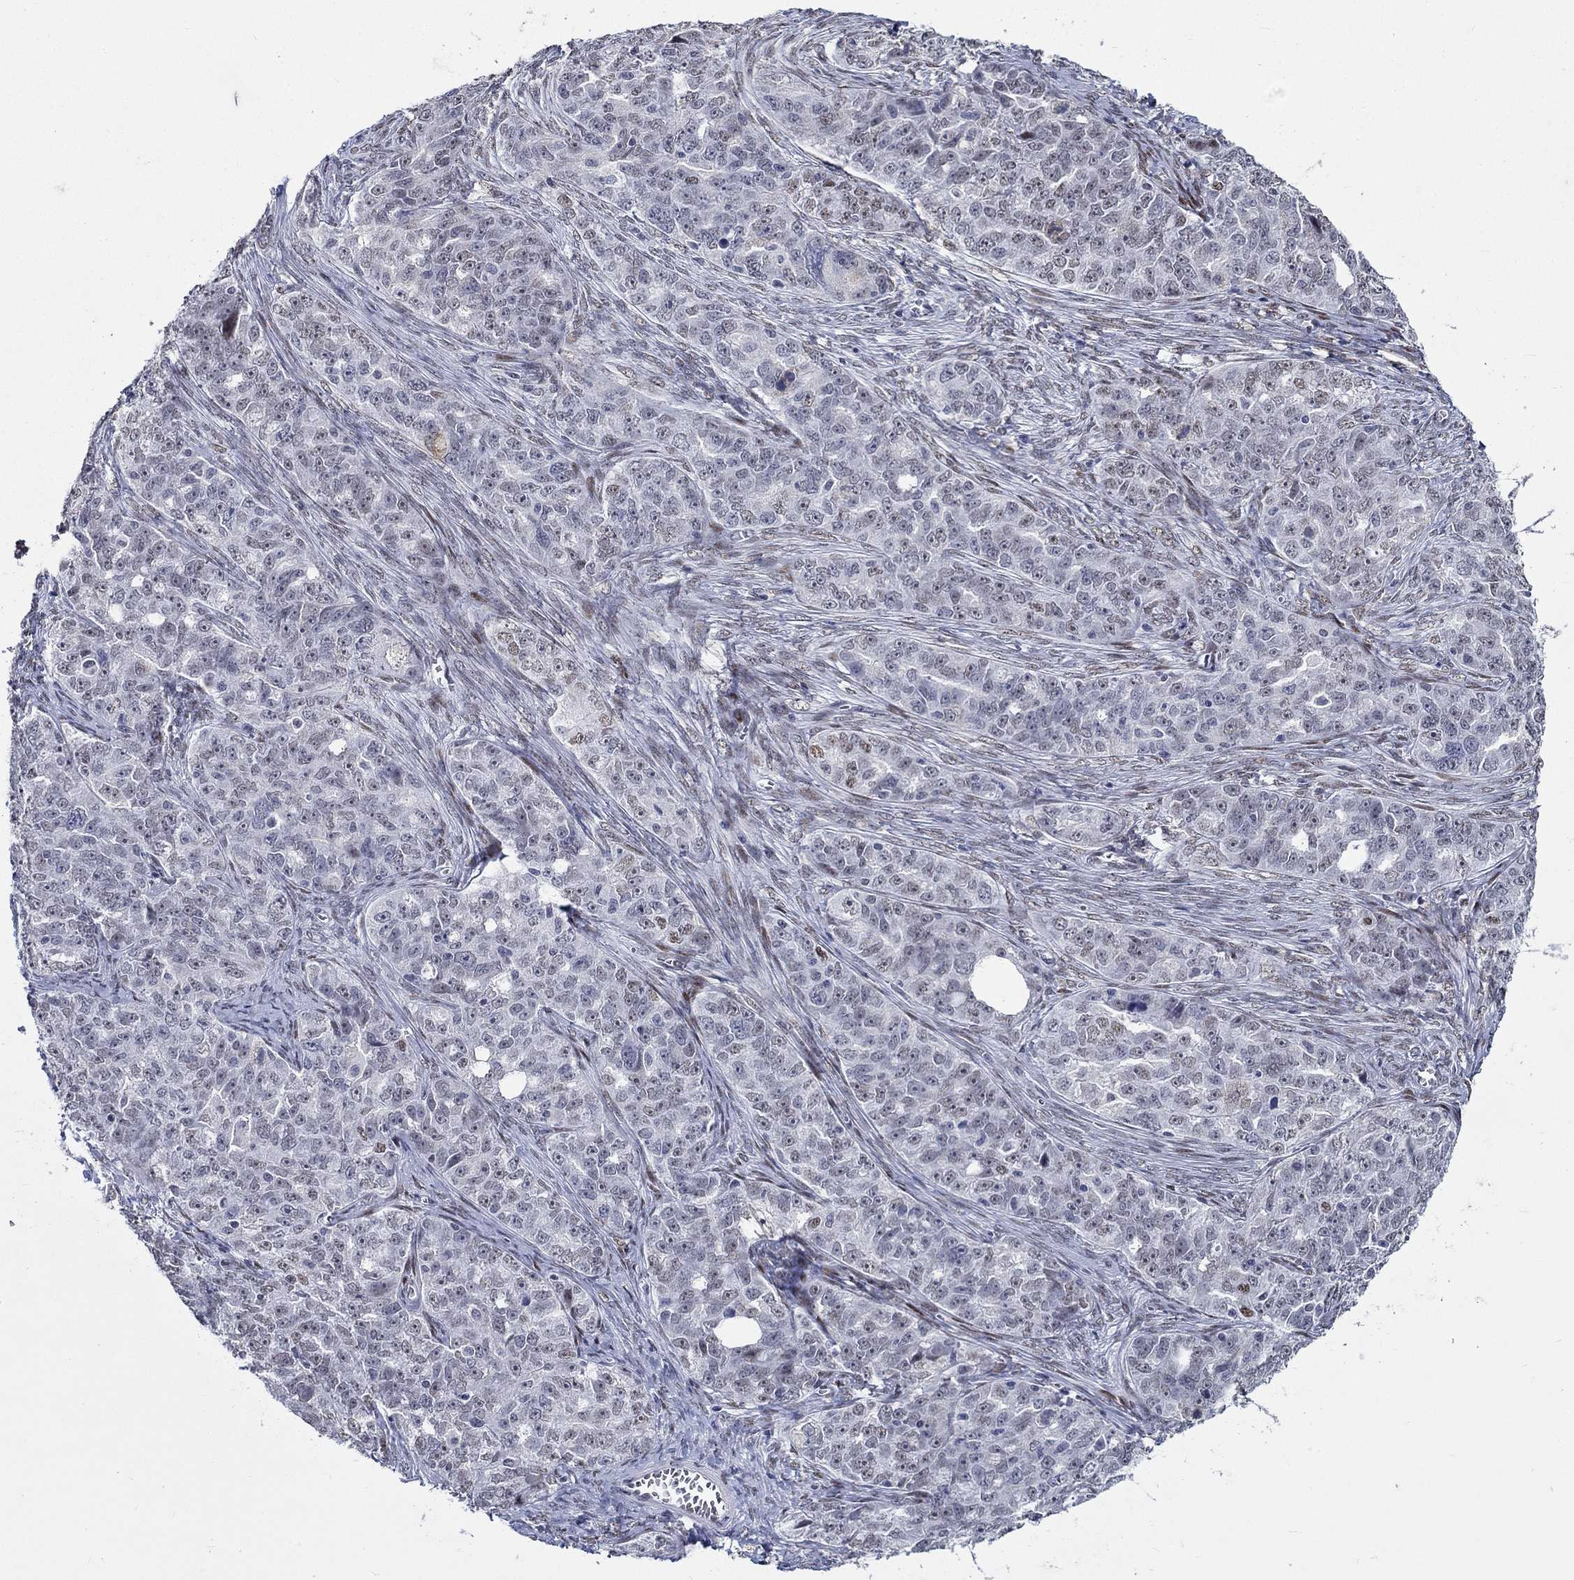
{"staining": {"intensity": "moderate", "quantity": "<25%", "location": "nuclear"}, "tissue": "ovarian cancer", "cell_type": "Tumor cells", "image_type": "cancer", "snomed": [{"axis": "morphology", "description": "Cystadenocarcinoma, serous, NOS"}, {"axis": "topography", "description": "Ovary"}], "caption": "Brown immunohistochemical staining in human ovarian serous cystadenocarcinoma demonstrates moderate nuclear expression in approximately <25% of tumor cells. (Brightfield microscopy of DAB IHC at high magnification).", "gene": "GATA2", "patient": {"sex": "female", "age": 51}}